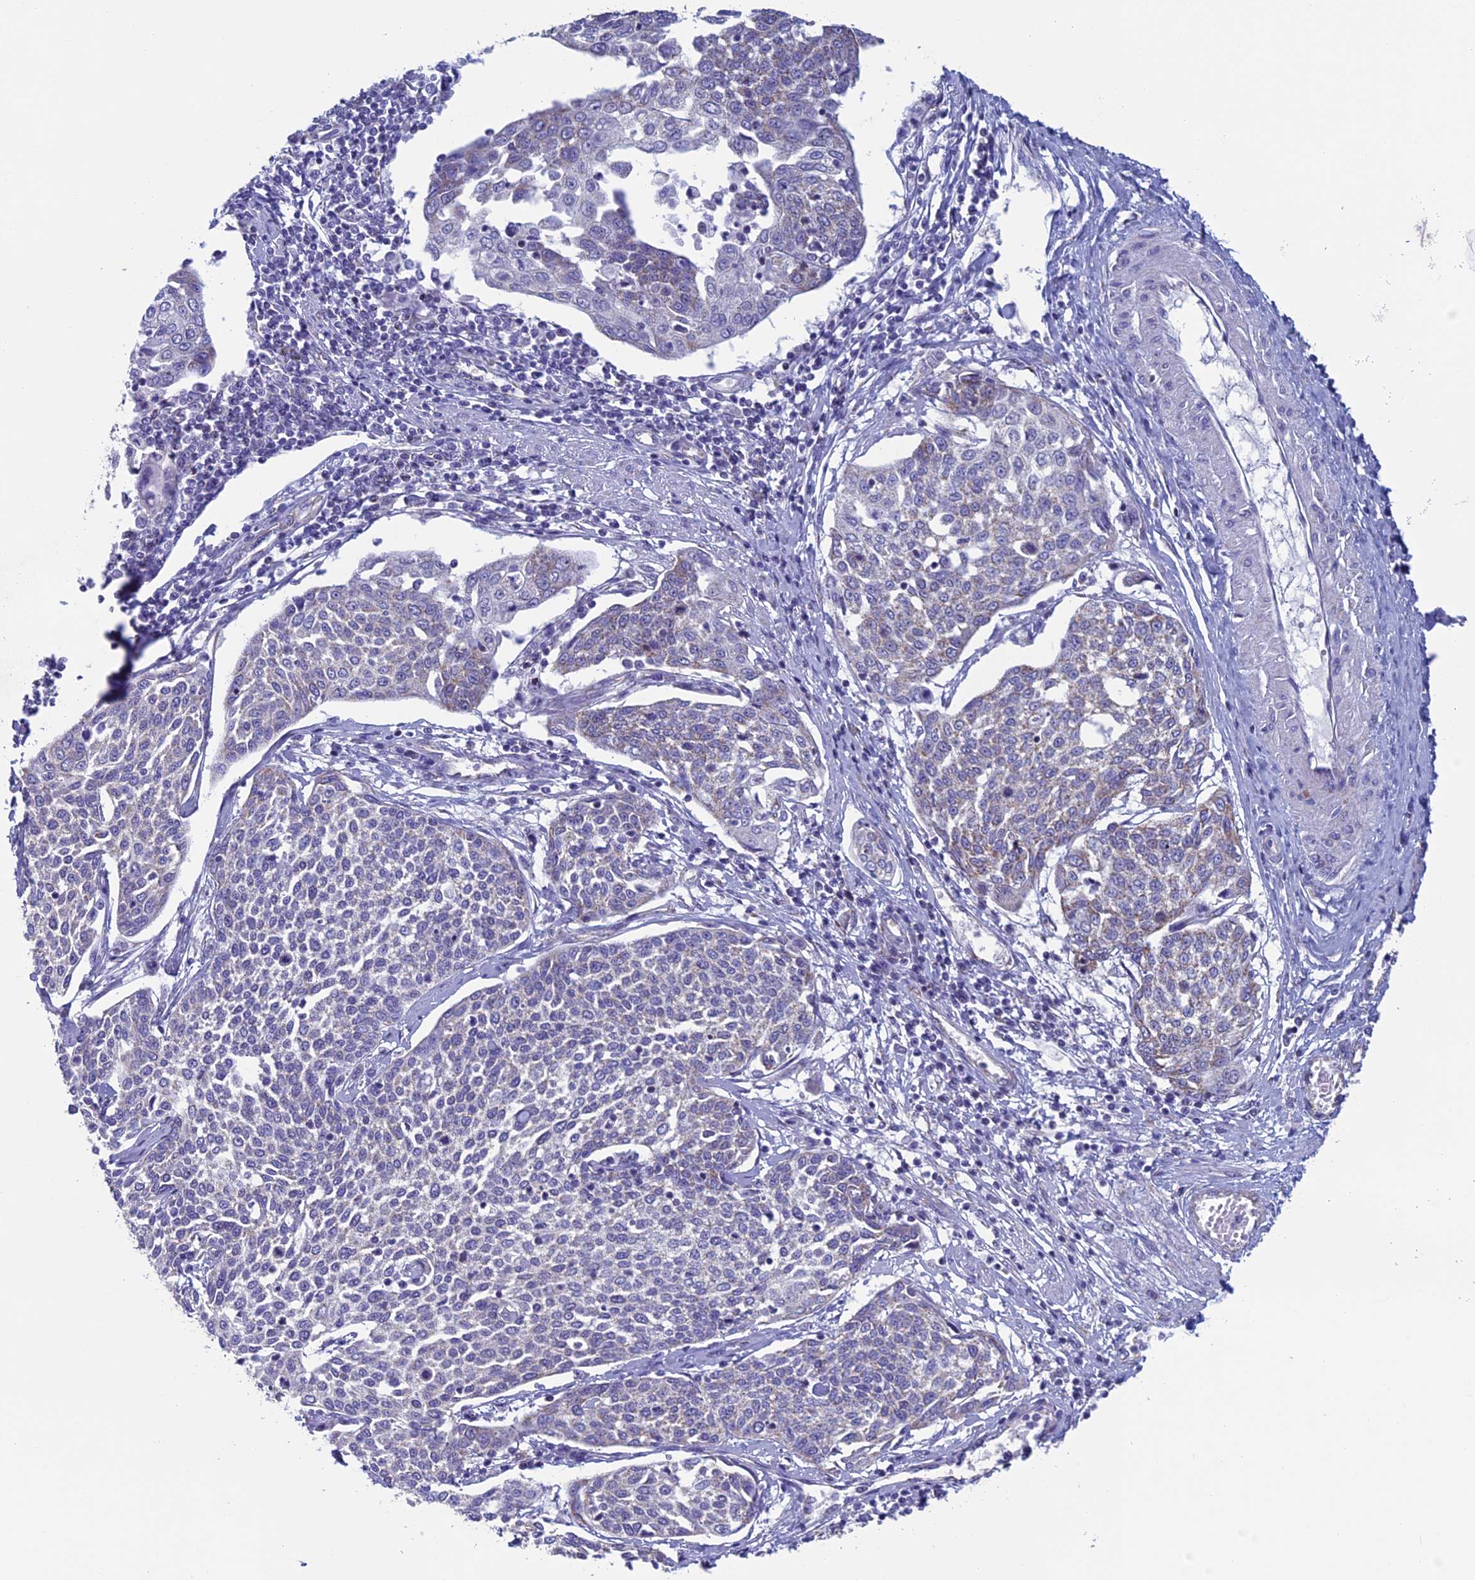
{"staining": {"intensity": "negative", "quantity": "none", "location": "none"}, "tissue": "cervical cancer", "cell_type": "Tumor cells", "image_type": "cancer", "snomed": [{"axis": "morphology", "description": "Squamous cell carcinoma, NOS"}, {"axis": "topography", "description": "Cervix"}], "caption": "Micrograph shows no protein positivity in tumor cells of cervical cancer (squamous cell carcinoma) tissue.", "gene": "MFSD12", "patient": {"sex": "female", "age": 34}}